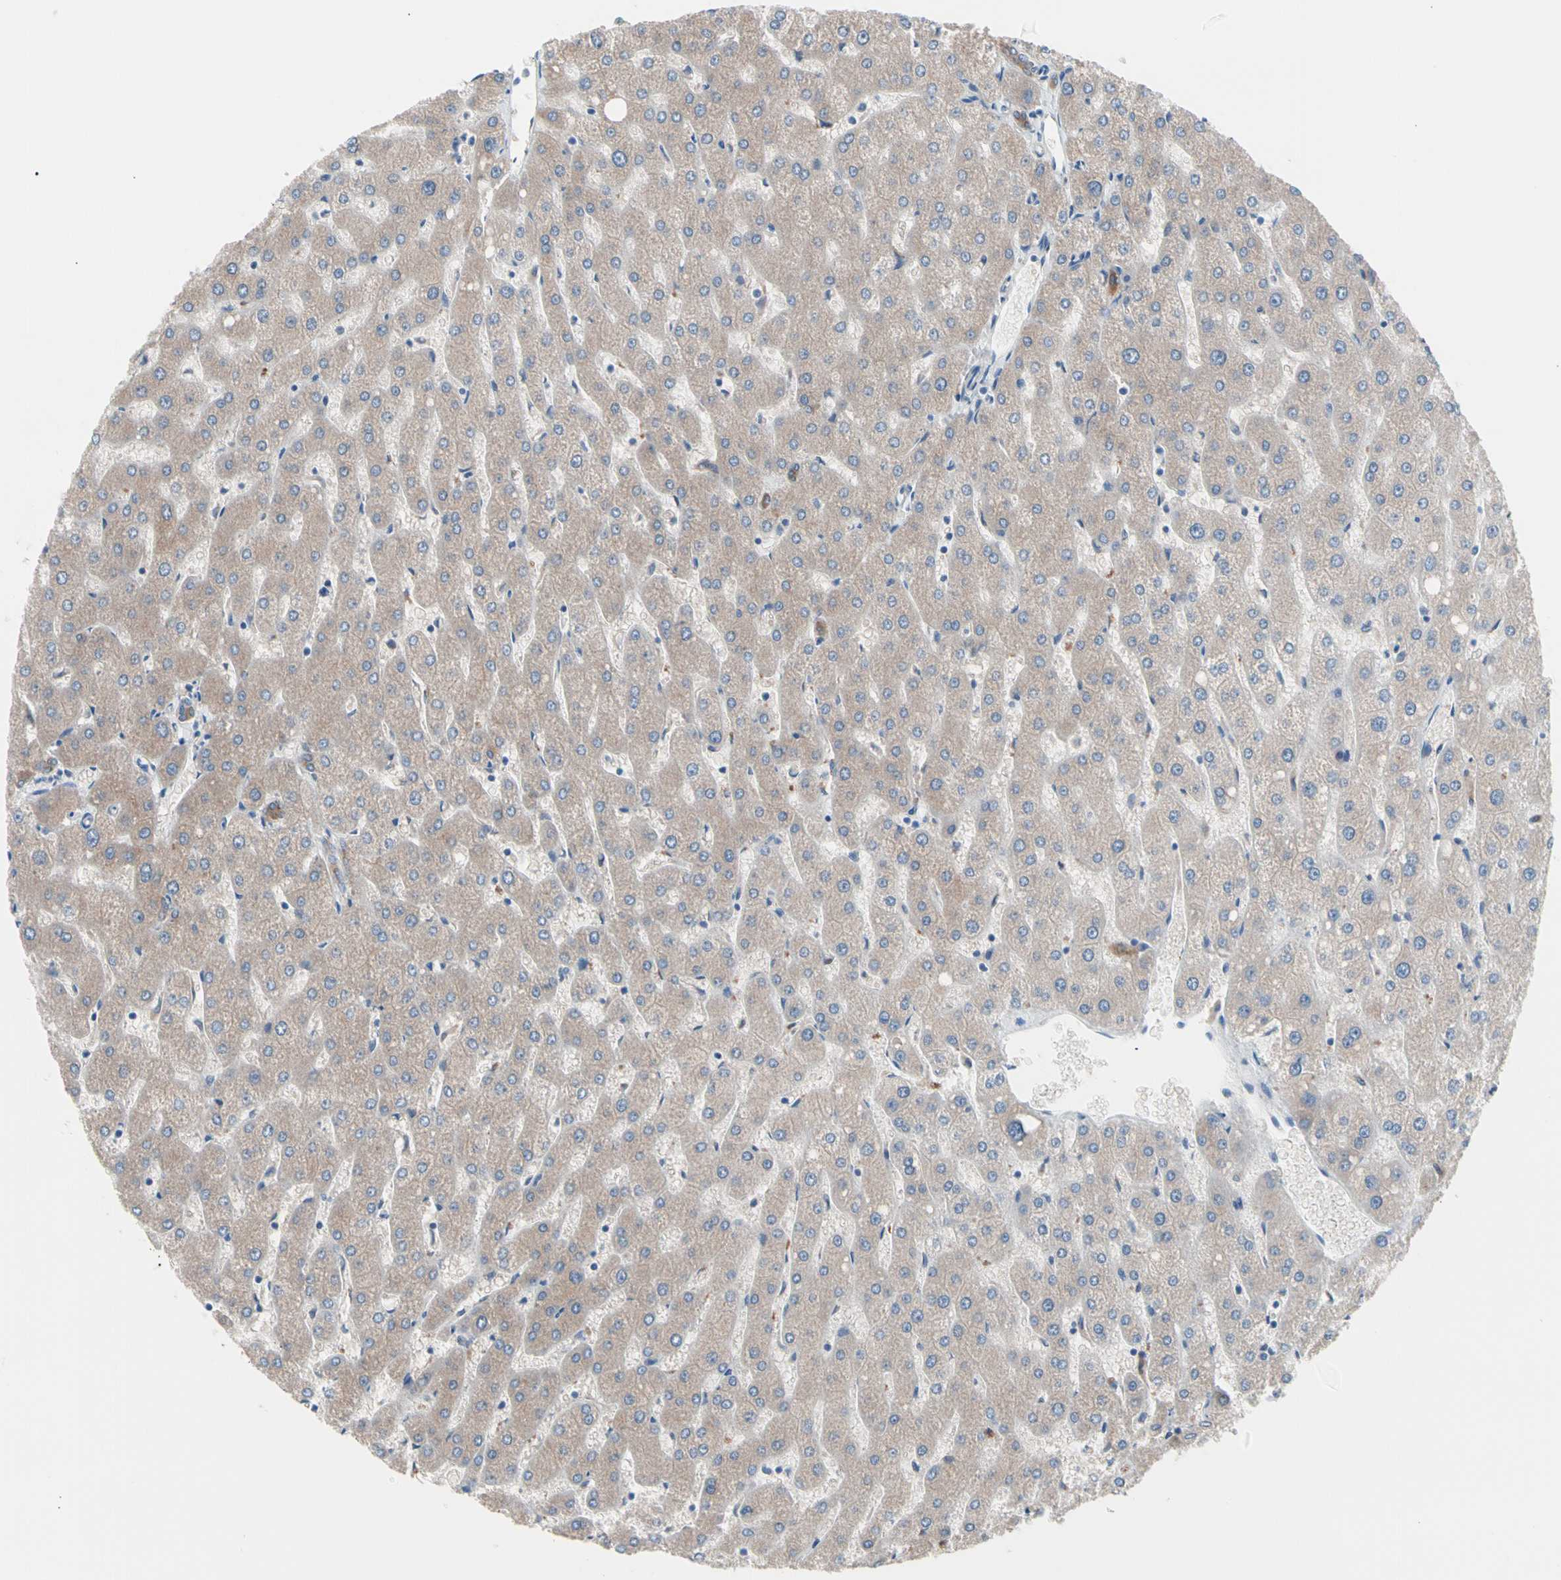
{"staining": {"intensity": "moderate", "quantity": ">75%", "location": "cytoplasmic/membranous"}, "tissue": "liver", "cell_type": "Cholangiocytes", "image_type": "normal", "snomed": [{"axis": "morphology", "description": "Normal tissue, NOS"}, {"axis": "topography", "description": "Liver"}], "caption": "This photomicrograph shows benign liver stained with immunohistochemistry (IHC) to label a protein in brown. The cytoplasmic/membranous of cholangiocytes show moderate positivity for the protein. Nuclei are counter-stained blue.", "gene": "CASQ1", "patient": {"sex": "male", "age": 67}}